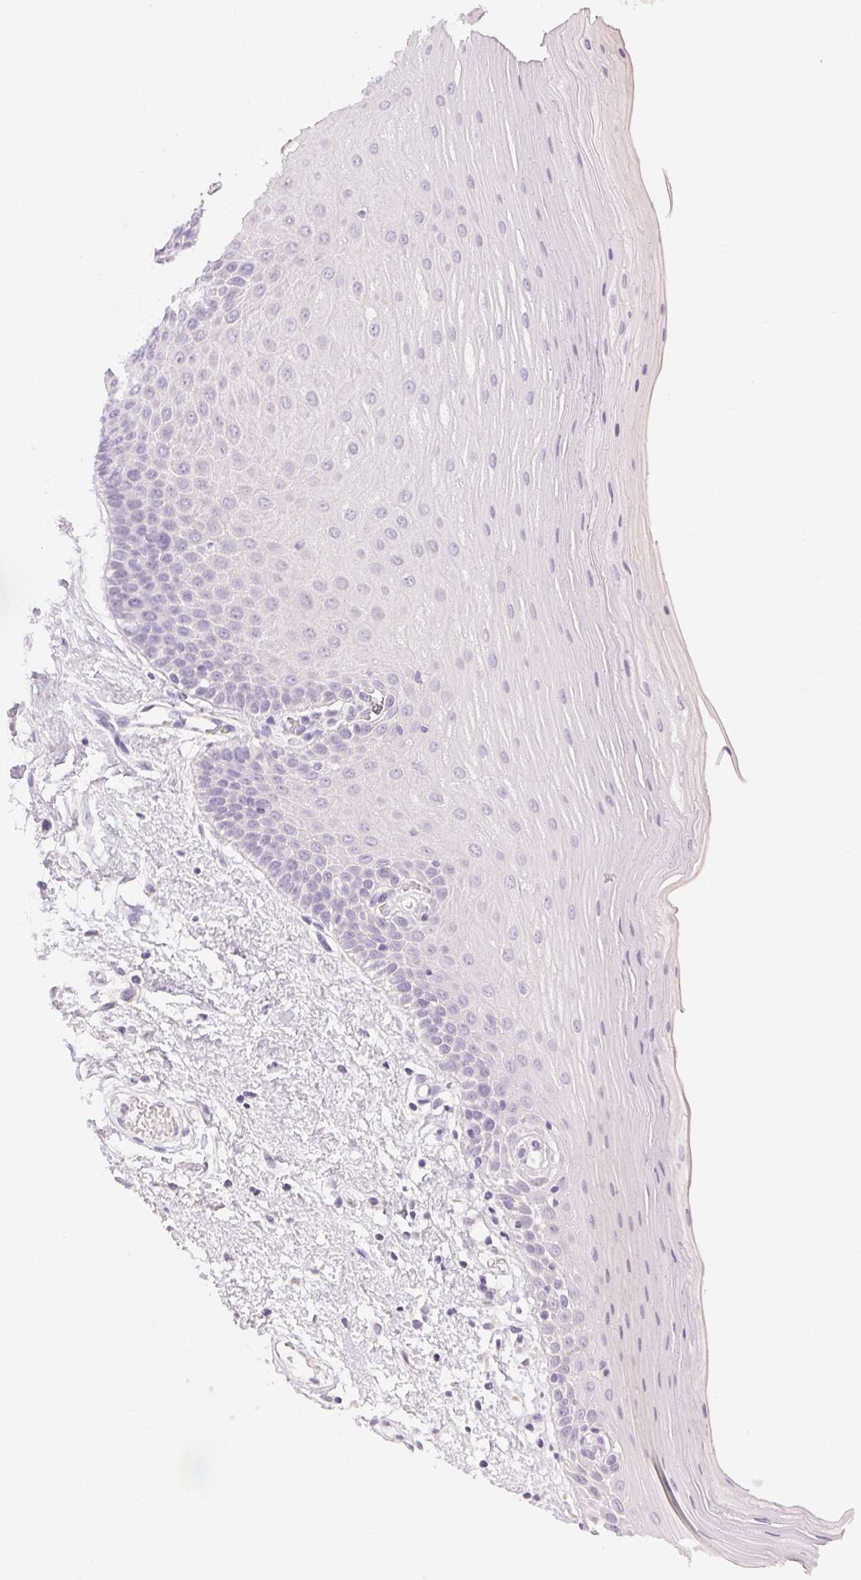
{"staining": {"intensity": "negative", "quantity": "none", "location": "none"}, "tissue": "oral mucosa", "cell_type": "Squamous epithelial cells", "image_type": "normal", "snomed": [{"axis": "morphology", "description": "Normal tissue, NOS"}, {"axis": "morphology", "description": "Squamous cell carcinoma, NOS"}, {"axis": "topography", "description": "Oral tissue"}, {"axis": "topography", "description": "Tounge, NOS"}, {"axis": "topography", "description": "Head-Neck"}], "caption": "This is an immunohistochemistry (IHC) micrograph of benign oral mucosa. There is no positivity in squamous epithelial cells.", "gene": "MIOX", "patient": {"sex": "male", "age": 62}}